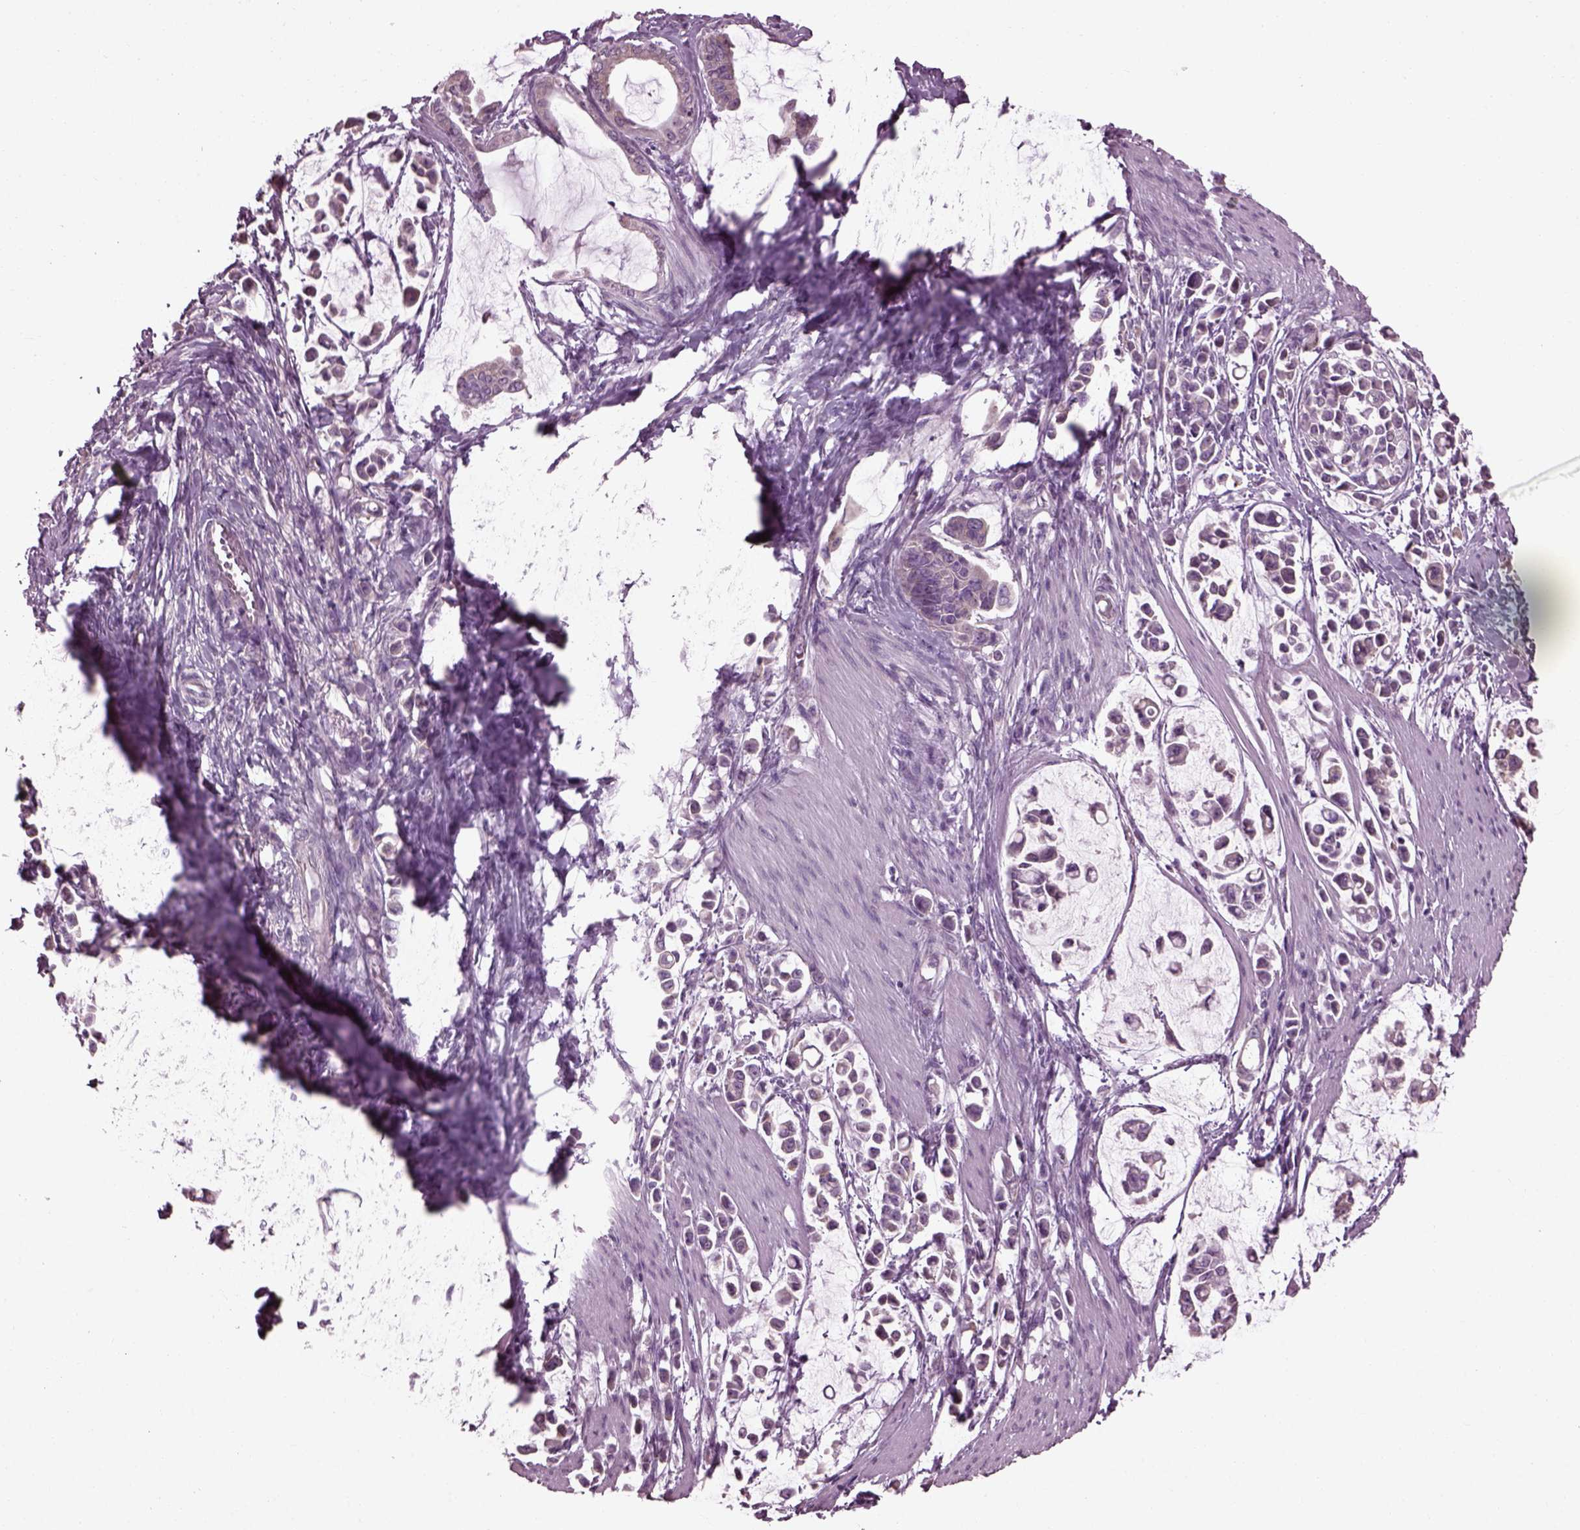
{"staining": {"intensity": "weak", "quantity": ">75%", "location": "cytoplasmic/membranous"}, "tissue": "stomach cancer", "cell_type": "Tumor cells", "image_type": "cancer", "snomed": [{"axis": "morphology", "description": "Adenocarcinoma, NOS"}, {"axis": "topography", "description": "Stomach"}], "caption": "Adenocarcinoma (stomach) stained with a brown dye exhibits weak cytoplasmic/membranous positive positivity in approximately >75% of tumor cells.", "gene": "CABP5", "patient": {"sex": "male", "age": 82}}